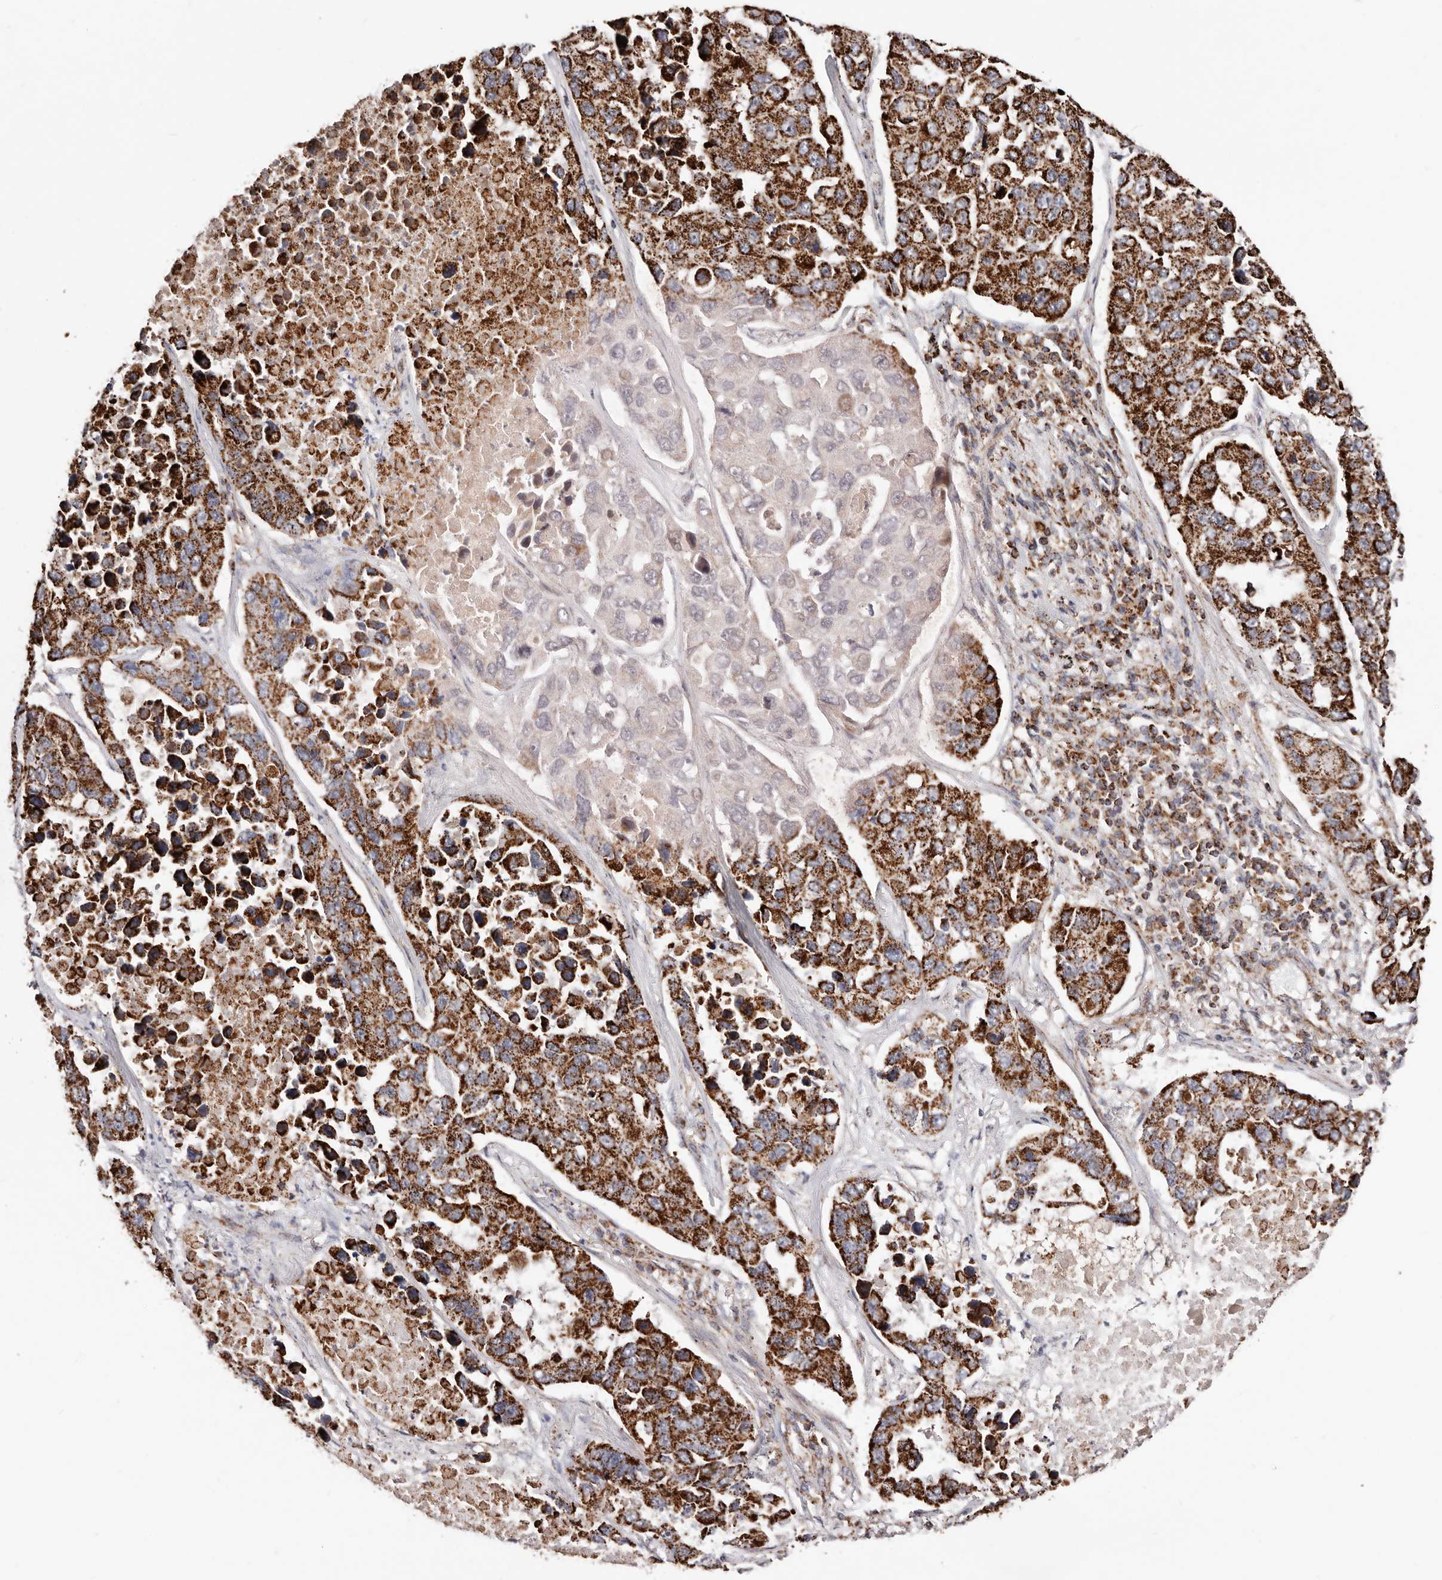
{"staining": {"intensity": "strong", "quantity": ">75%", "location": "cytoplasmic/membranous"}, "tissue": "lung cancer", "cell_type": "Tumor cells", "image_type": "cancer", "snomed": [{"axis": "morphology", "description": "Adenocarcinoma, NOS"}, {"axis": "topography", "description": "Lung"}], "caption": "Immunohistochemistry (IHC) (DAB (3,3'-diaminobenzidine)) staining of lung cancer (adenocarcinoma) reveals strong cytoplasmic/membranous protein positivity in about >75% of tumor cells. The protein is shown in brown color, while the nuclei are stained blue.", "gene": "PRKACB", "patient": {"sex": "male", "age": 64}}